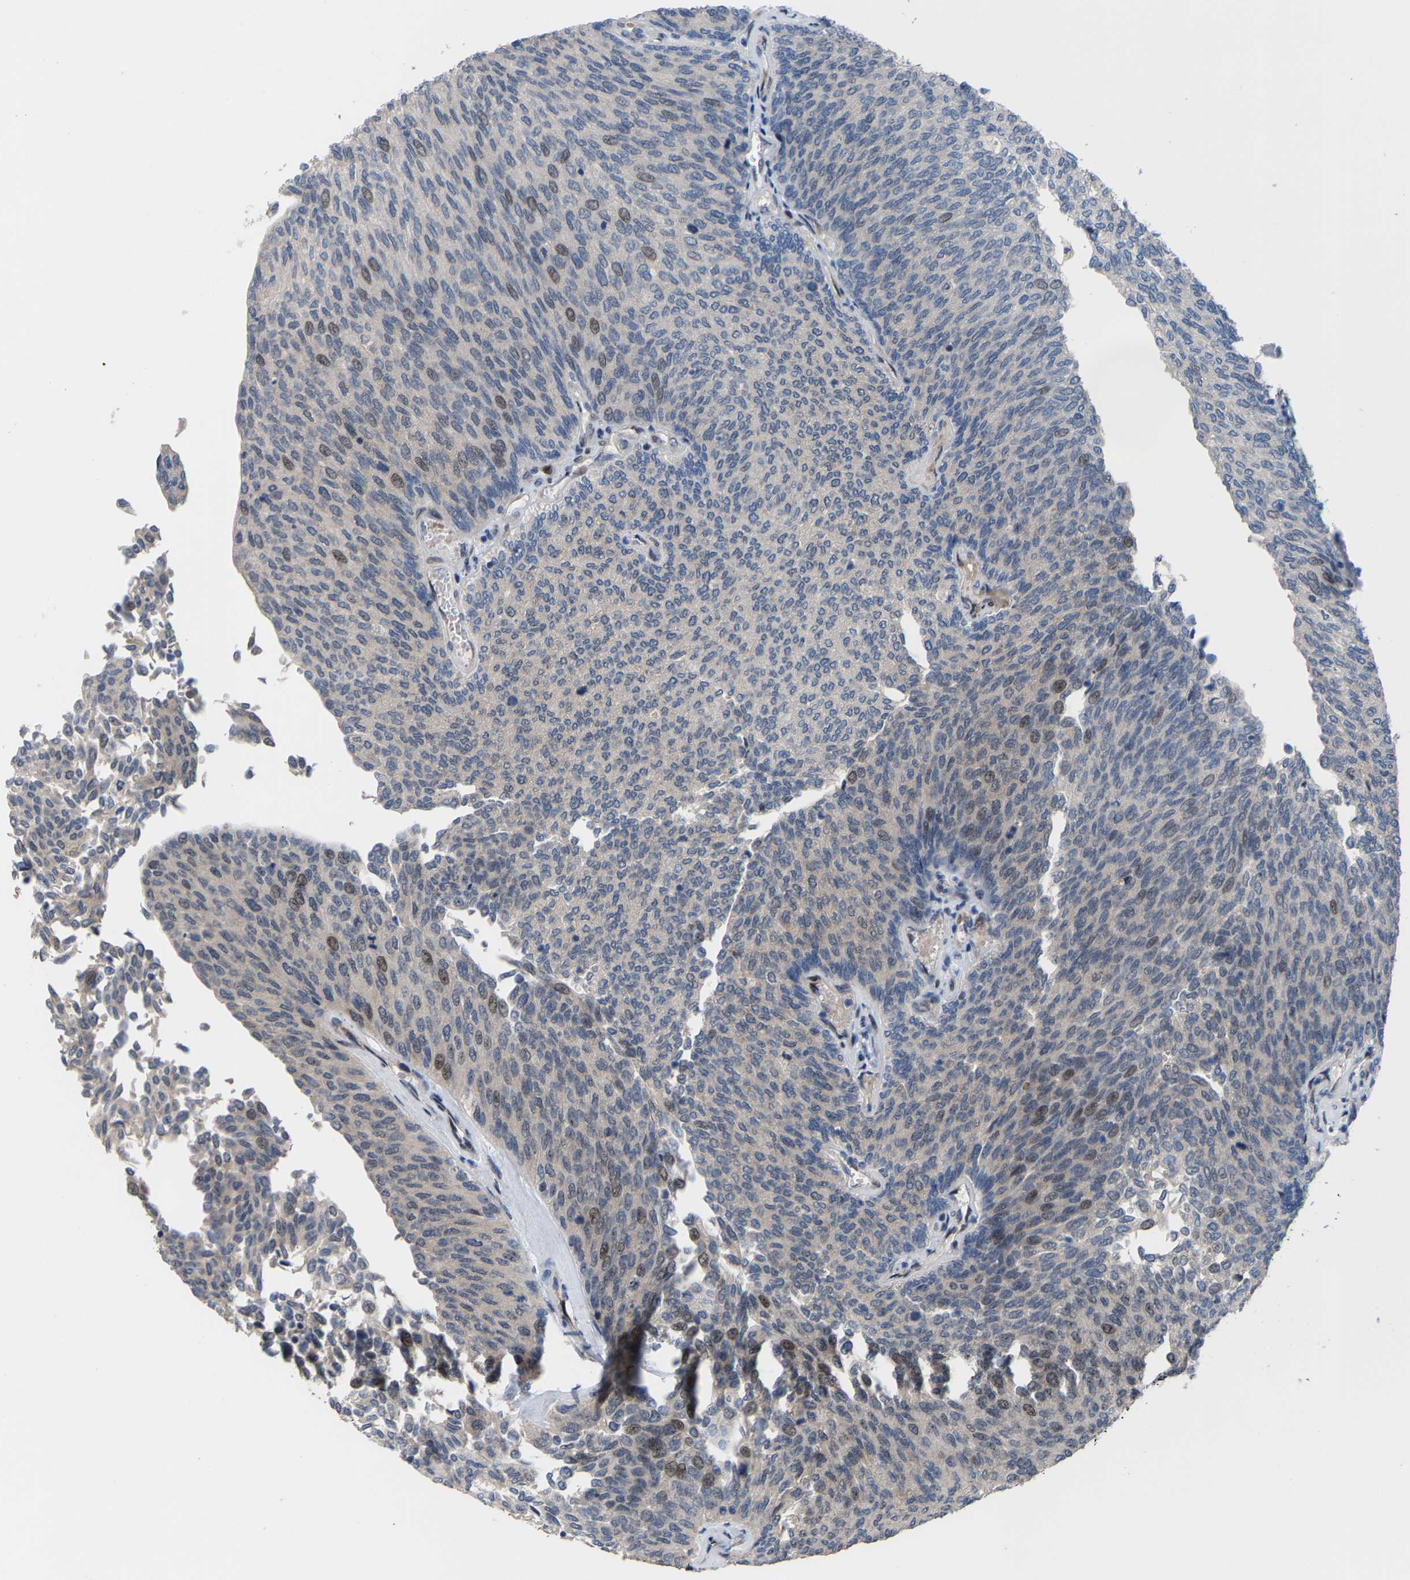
{"staining": {"intensity": "moderate", "quantity": "<25%", "location": "cytoplasmic/membranous,nuclear"}, "tissue": "urothelial cancer", "cell_type": "Tumor cells", "image_type": "cancer", "snomed": [{"axis": "morphology", "description": "Urothelial carcinoma, Low grade"}, {"axis": "topography", "description": "Urinary bladder"}], "caption": "Urothelial cancer stained with a brown dye shows moderate cytoplasmic/membranous and nuclear positive positivity in approximately <25% of tumor cells.", "gene": "HAUS6", "patient": {"sex": "female", "age": 79}}